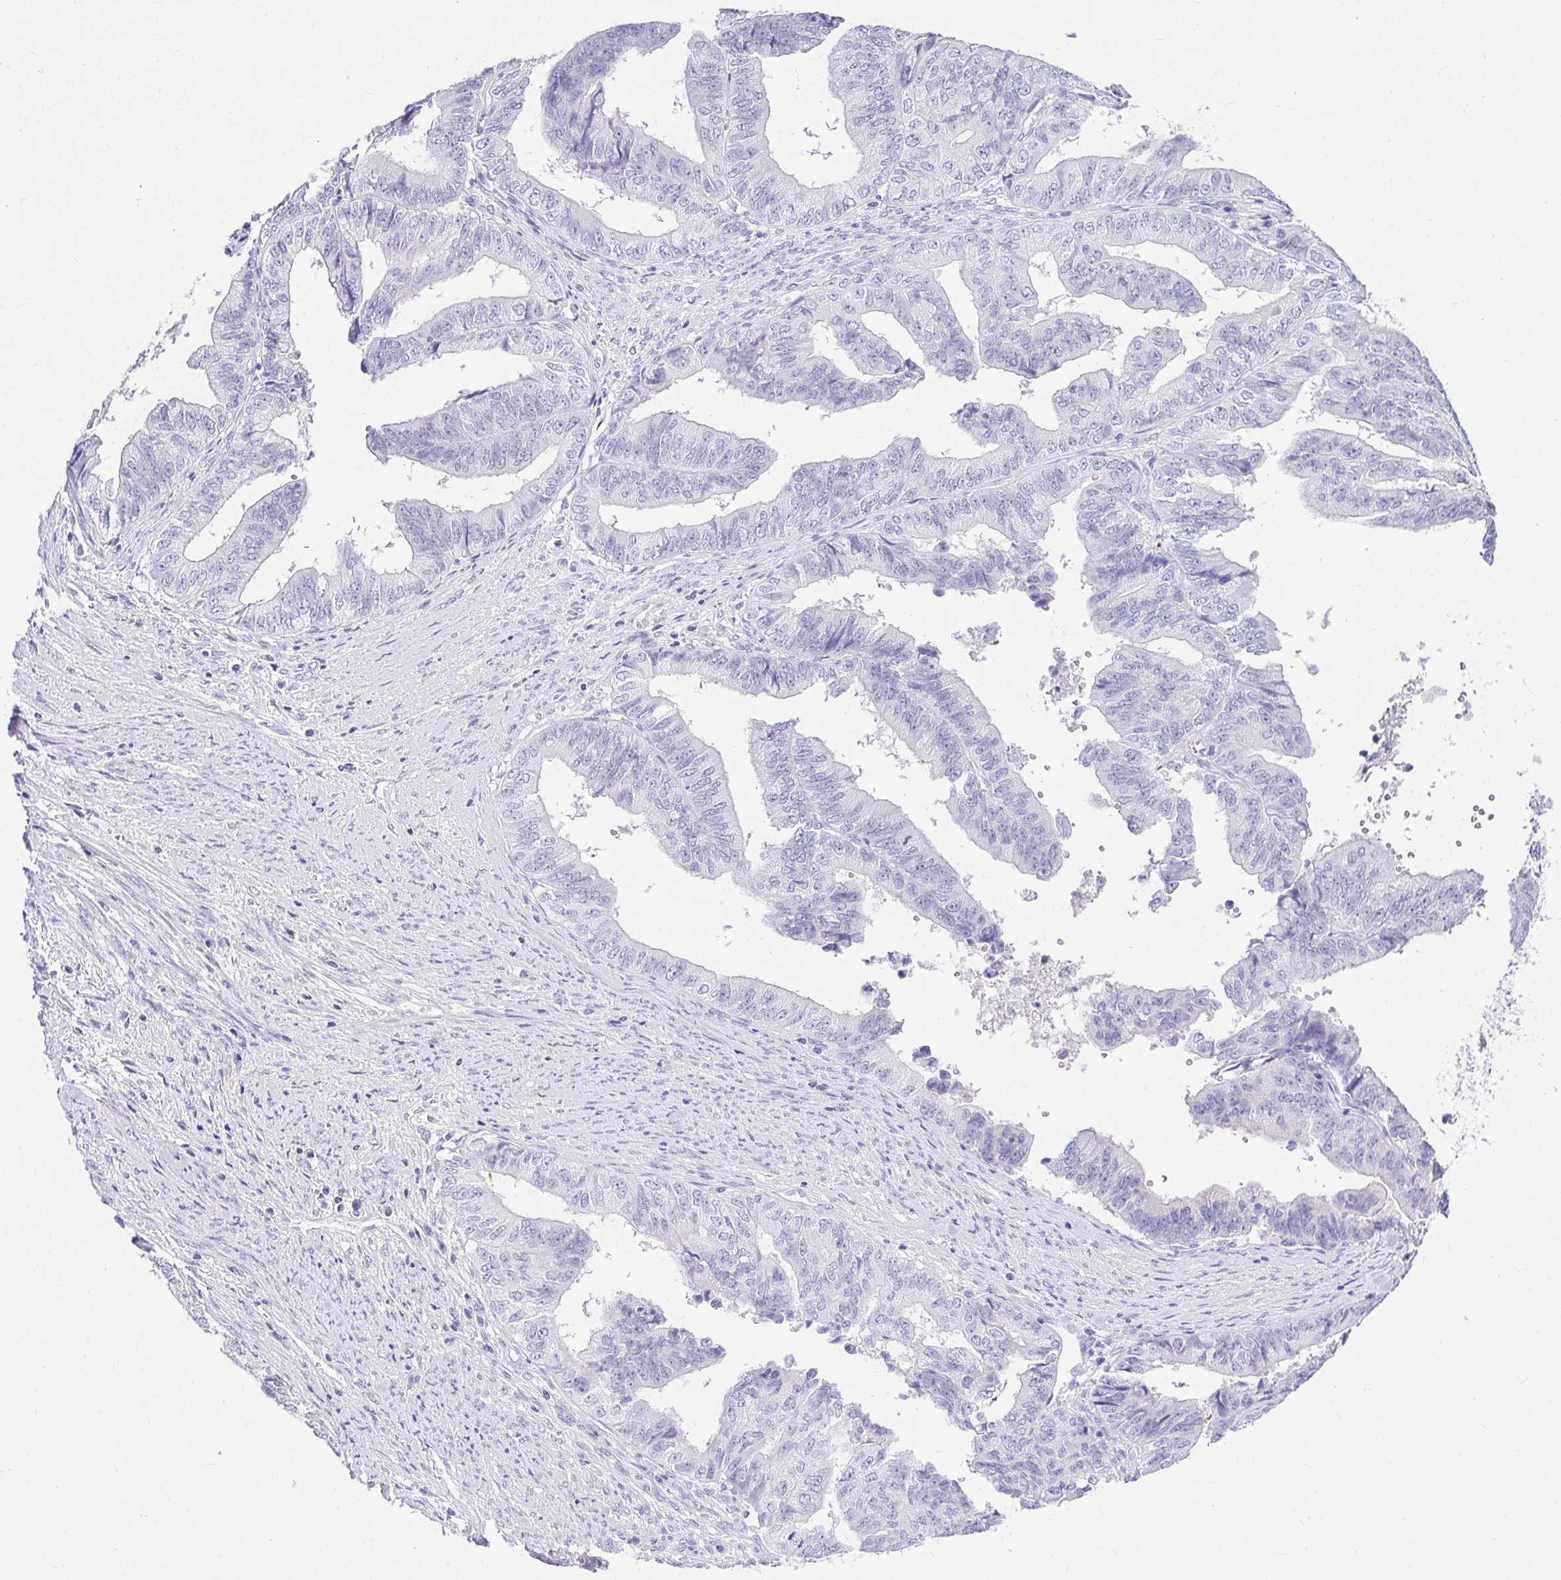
{"staining": {"intensity": "negative", "quantity": "none", "location": "none"}, "tissue": "endometrial cancer", "cell_type": "Tumor cells", "image_type": "cancer", "snomed": [{"axis": "morphology", "description": "Adenocarcinoma, NOS"}, {"axis": "topography", "description": "Endometrium"}], "caption": "Immunohistochemical staining of endometrial cancer demonstrates no significant positivity in tumor cells. (Brightfield microscopy of DAB (3,3'-diaminobenzidine) IHC at high magnification).", "gene": "CHAT", "patient": {"sex": "female", "age": 65}}